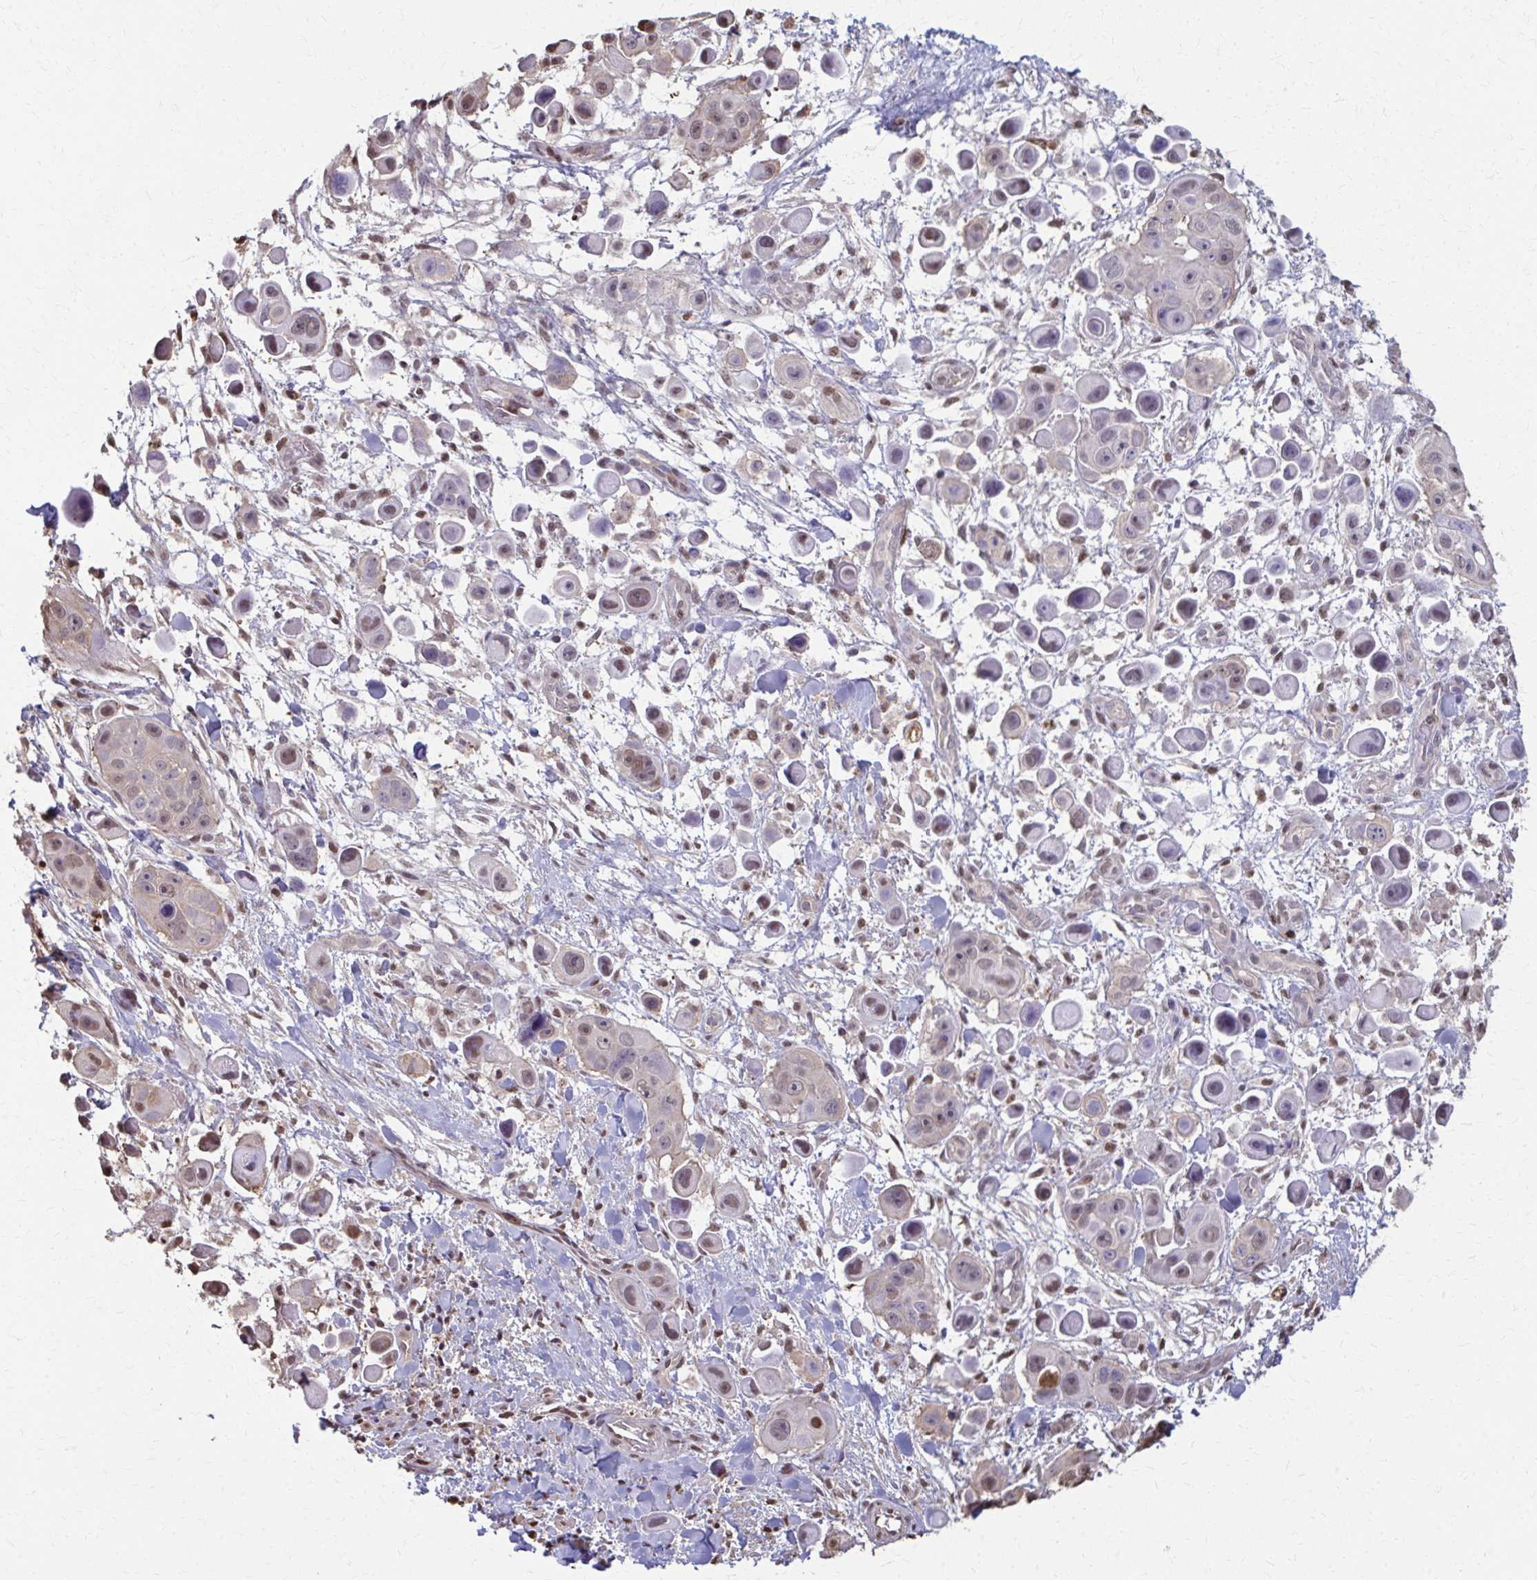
{"staining": {"intensity": "moderate", "quantity": "25%-75%", "location": "nuclear"}, "tissue": "skin cancer", "cell_type": "Tumor cells", "image_type": "cancer", "snomed": [{"axis": "morphology", "description": "Squamous cell carcinoma, NOS"}, {"axis": "topography", "description": "Skin"}], "caption": "Protein staining of squamous cell carcinoma (skin) tissue demonstrates moderate nuclear expression in approximately 25%-75% of tumor cells.", "gene": "ING4", "patient": {"sex": "male", "age": 67}}